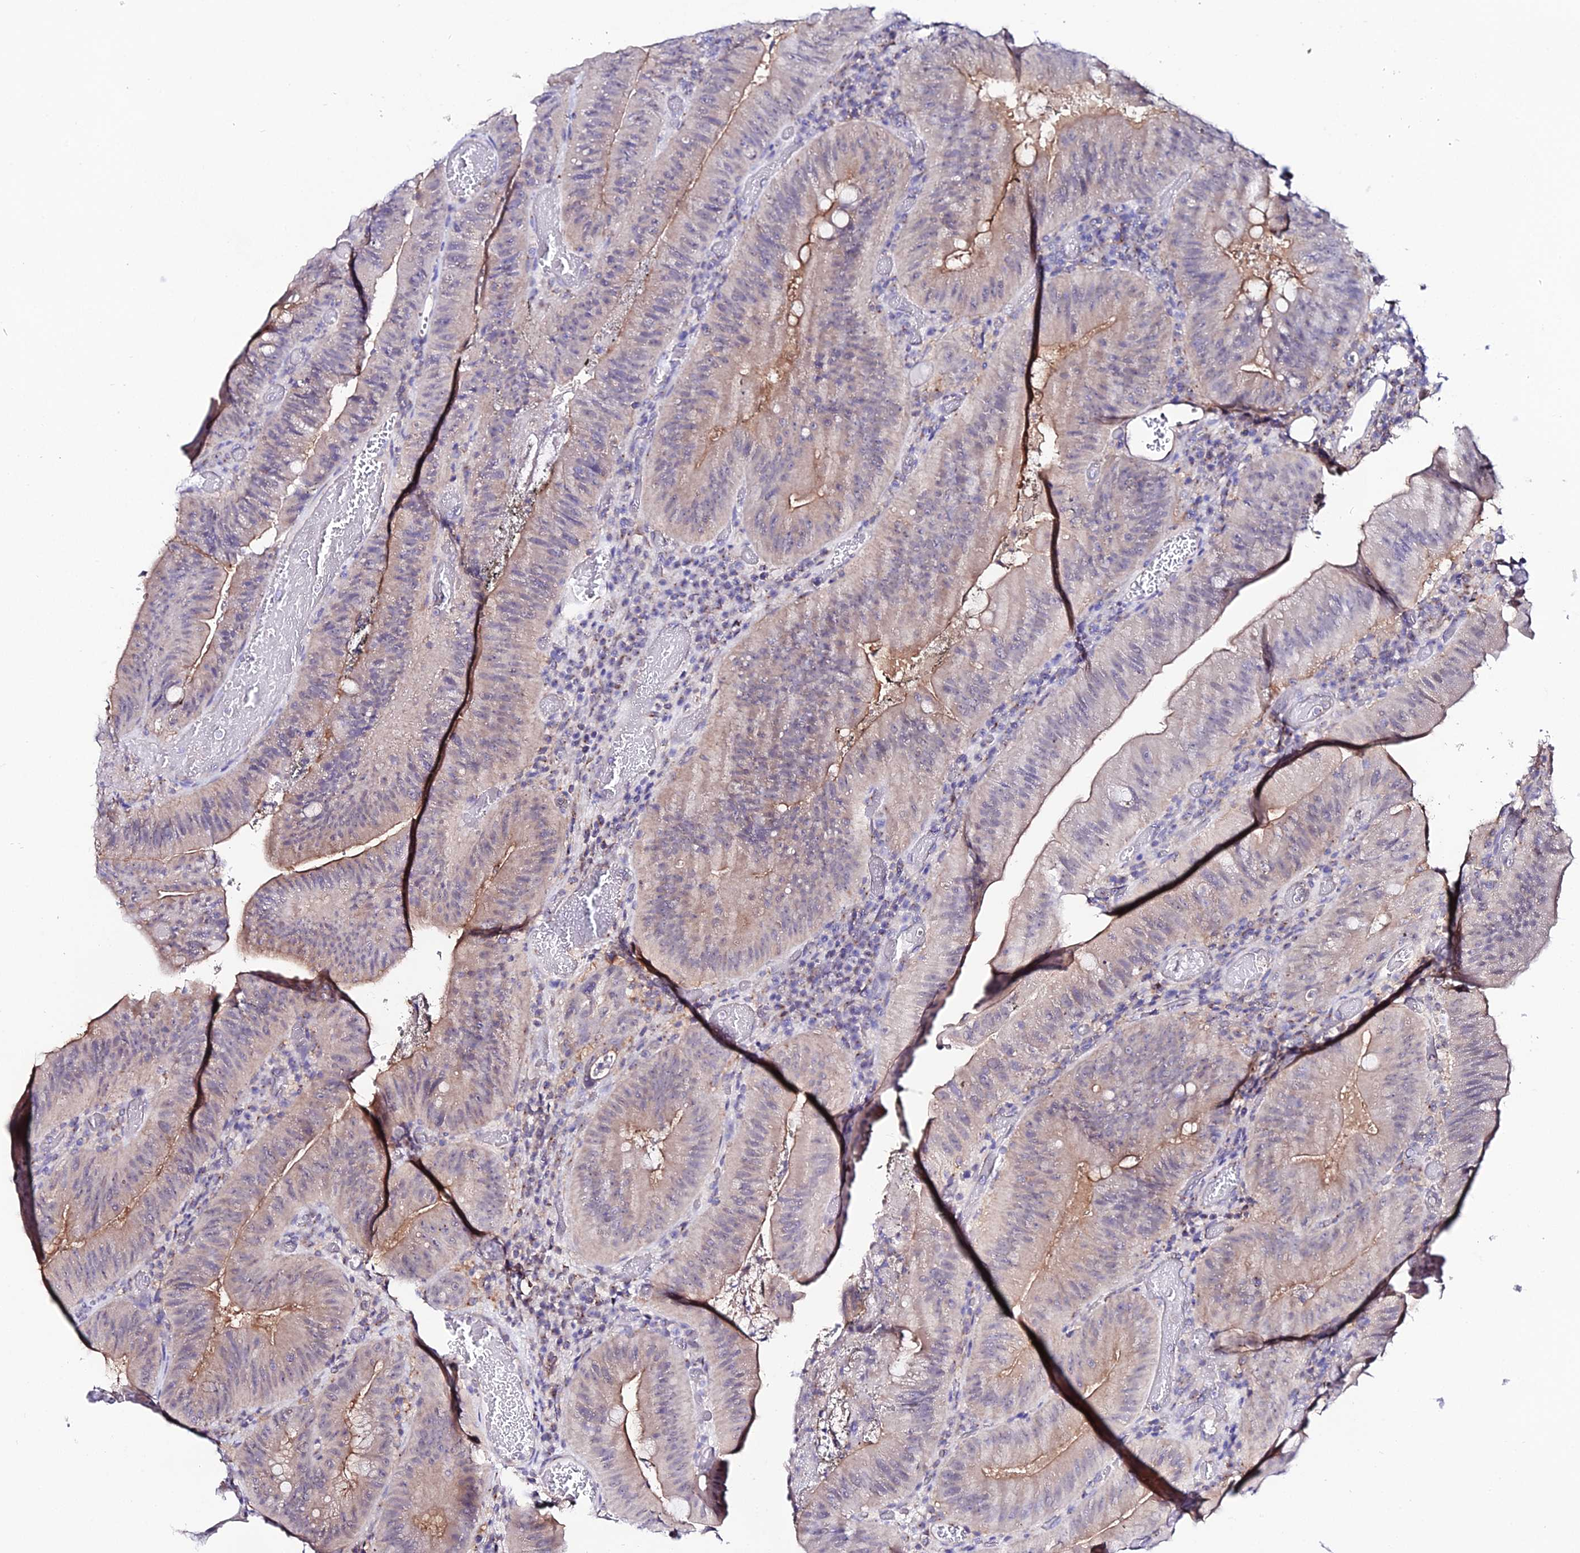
{"staining": {"intensity": "weak", "quantity": "25%-75%", "location": "cytoplasmic/membranous"}, "tissue": "colorectal cancer", "cell_type": "Tumor cells", "image_type": "cancer", "snomed": [{"axis": "morphology", "description": "Adenocarcinoma, NOS"}, {"axis": "topography", "description": "Colon"}], "caption": "Colorectal adenocarcinoma stained with a brown dye displays weak cytoplasmic/membranous positive staining in about 25%-75% of tumor cells.", "gene": "ATG16L2", "patient": {"sex": "female", "age": 43}}